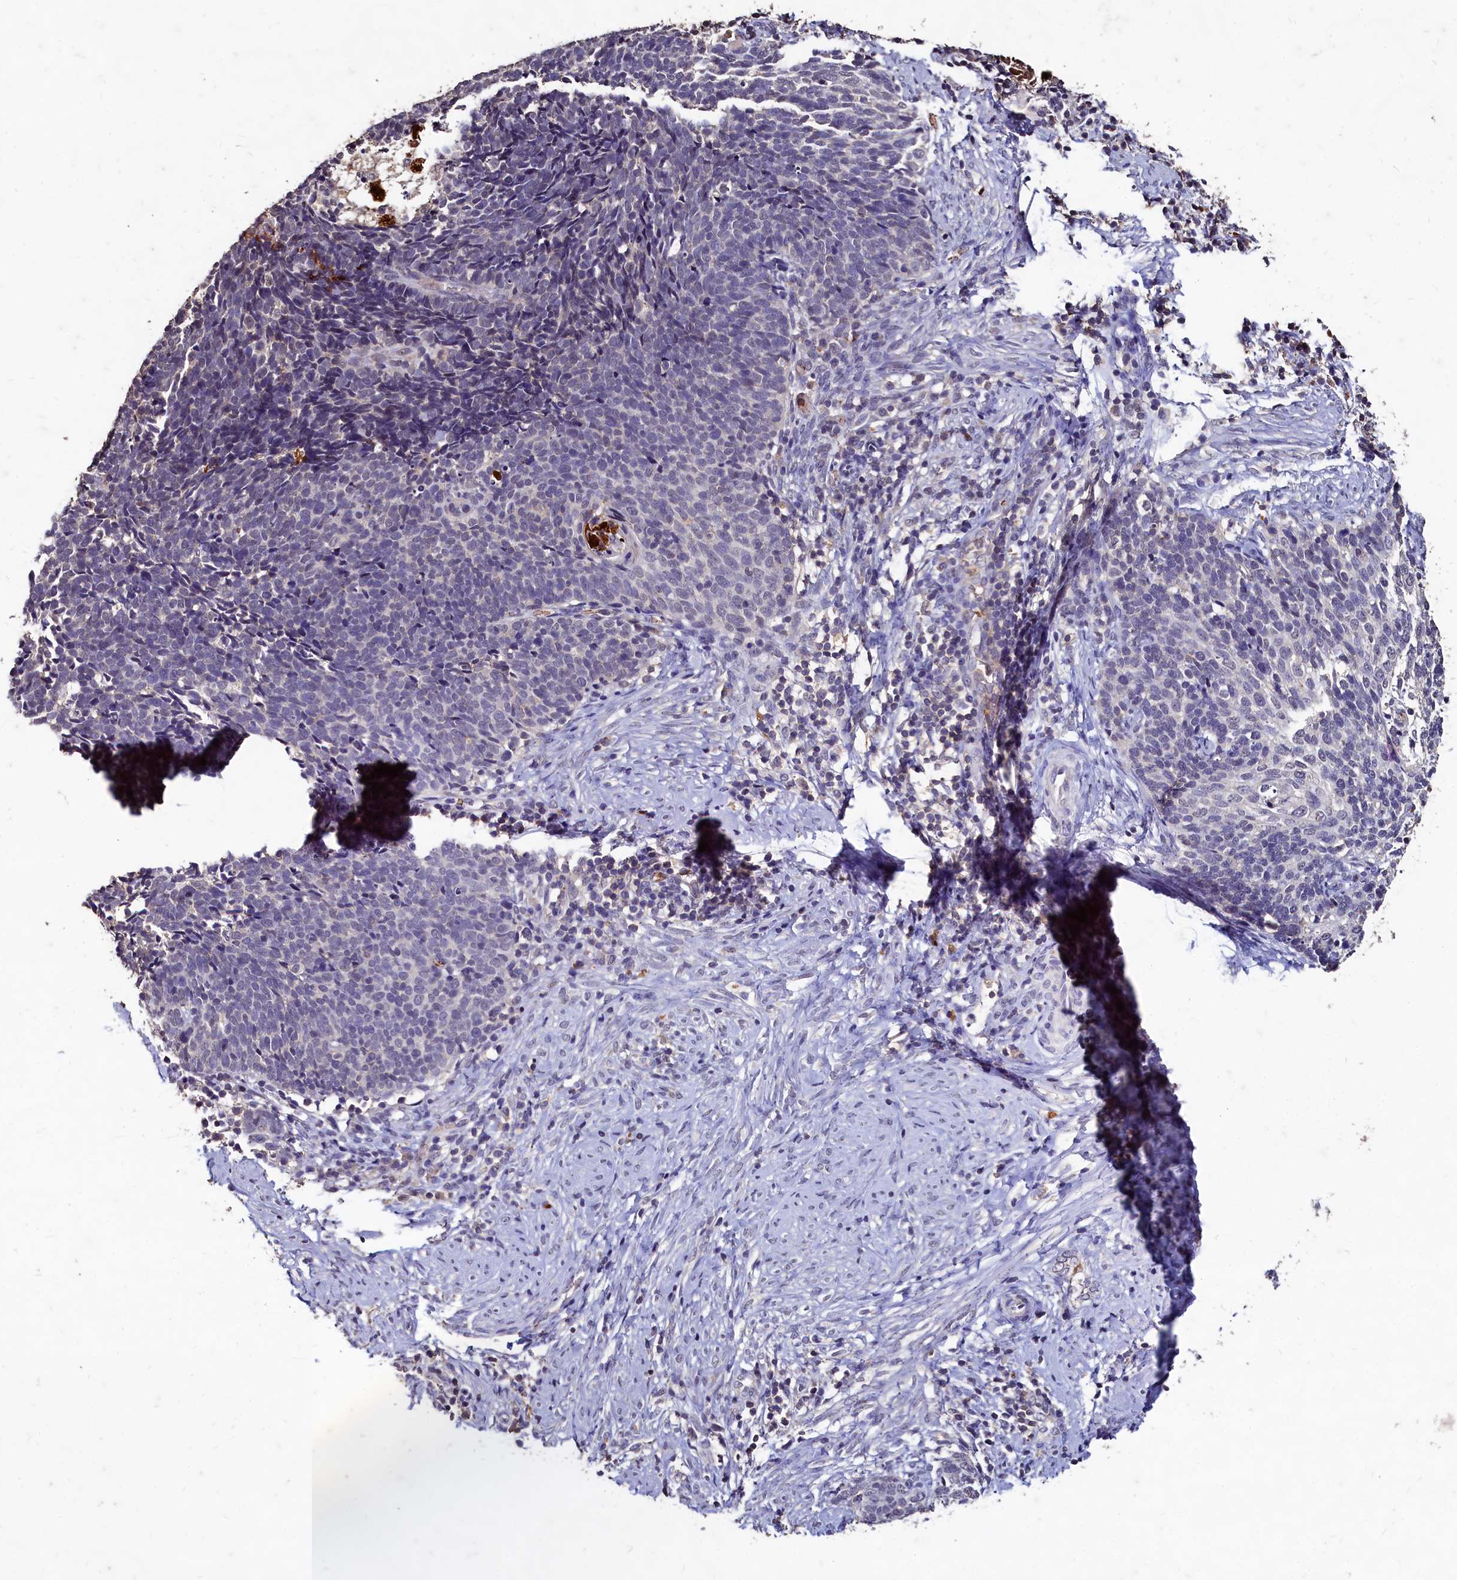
{"staining": {"intensity": "moderate", "quantity": "<25%", "location": "cytoplasmic/membranous"}, "tissue": "cervical cancer", "cell_type": "Tumor cells", "image_type": "cancer", "snomed": [{"axis": "morphology", "description": "Squamous cell carcinoma, NOS"}, {"axis": "topography", "description": "Cervix"}], "caption": "Protein analysis of cervical cancer (squamous cell carcinoma) tissue demonstrates moderate cytoplasmic/membranous staining in about <25% of tumor cells.", "gene": "CSTPP1", "patient": {"sex": "female", "age": 39}}